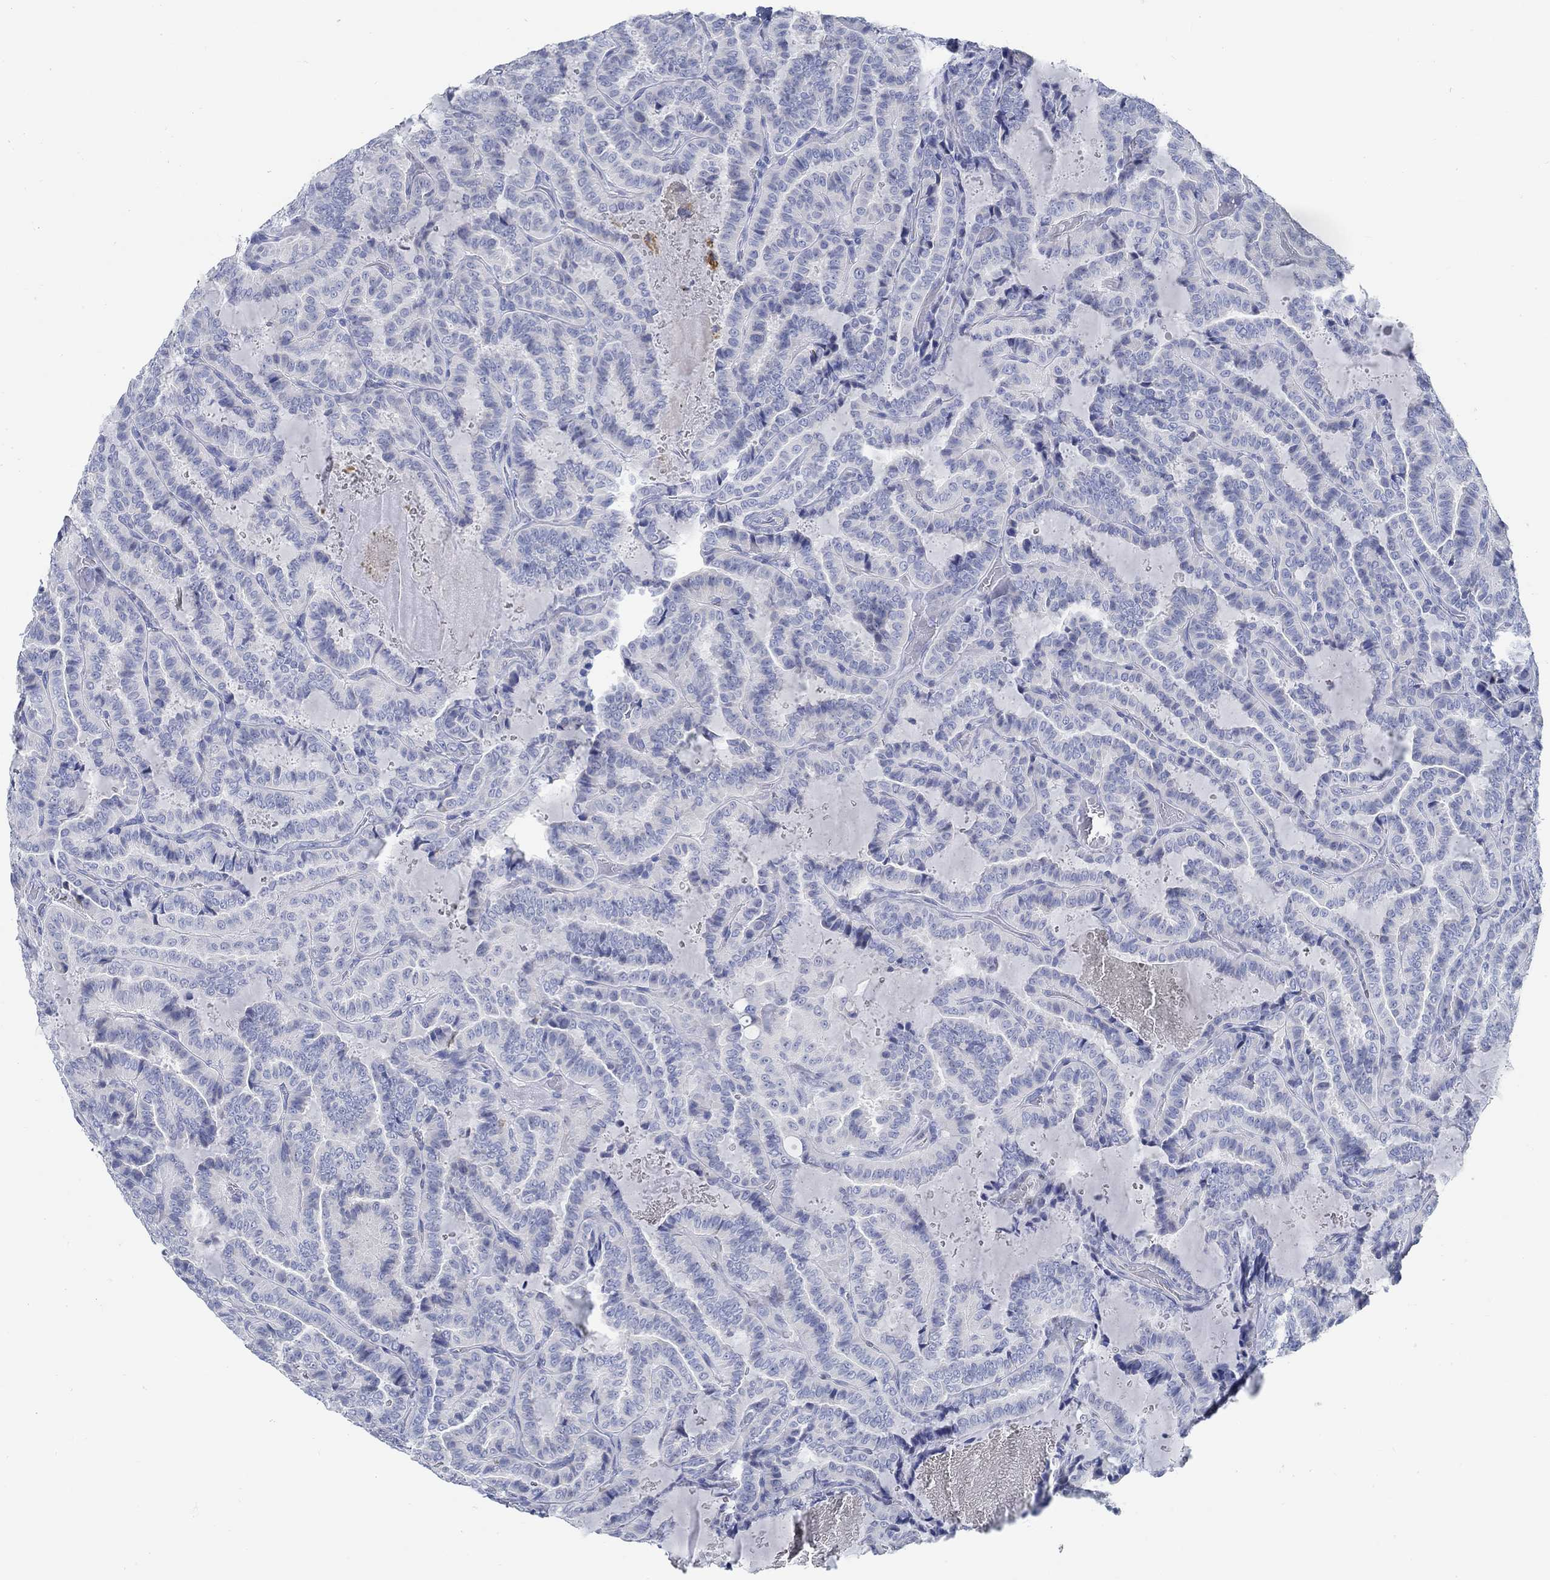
{"staining": {"intensity": "negative", "quantity": "none", "location": "none"}, "tissue": "thyroid cancer", "cell_type": "Tumor cells", "image_type": "cancer", "snomed": [{"axis": "morphology", "description": "Papillary adenocarcinoma, NOS"}, {"axis": "topography", "description": "Thyroid gland"}], "caption": "Immunohistochemistry photomicrograph of thyroid cancer stained for a protein (brown), which exhibits no positivity in tumor cells. (Immunohistochemistry, brightfield microscopy, high magnification).", "gene": "RBM20", "patient": {"sex": "female", "age": 39}}